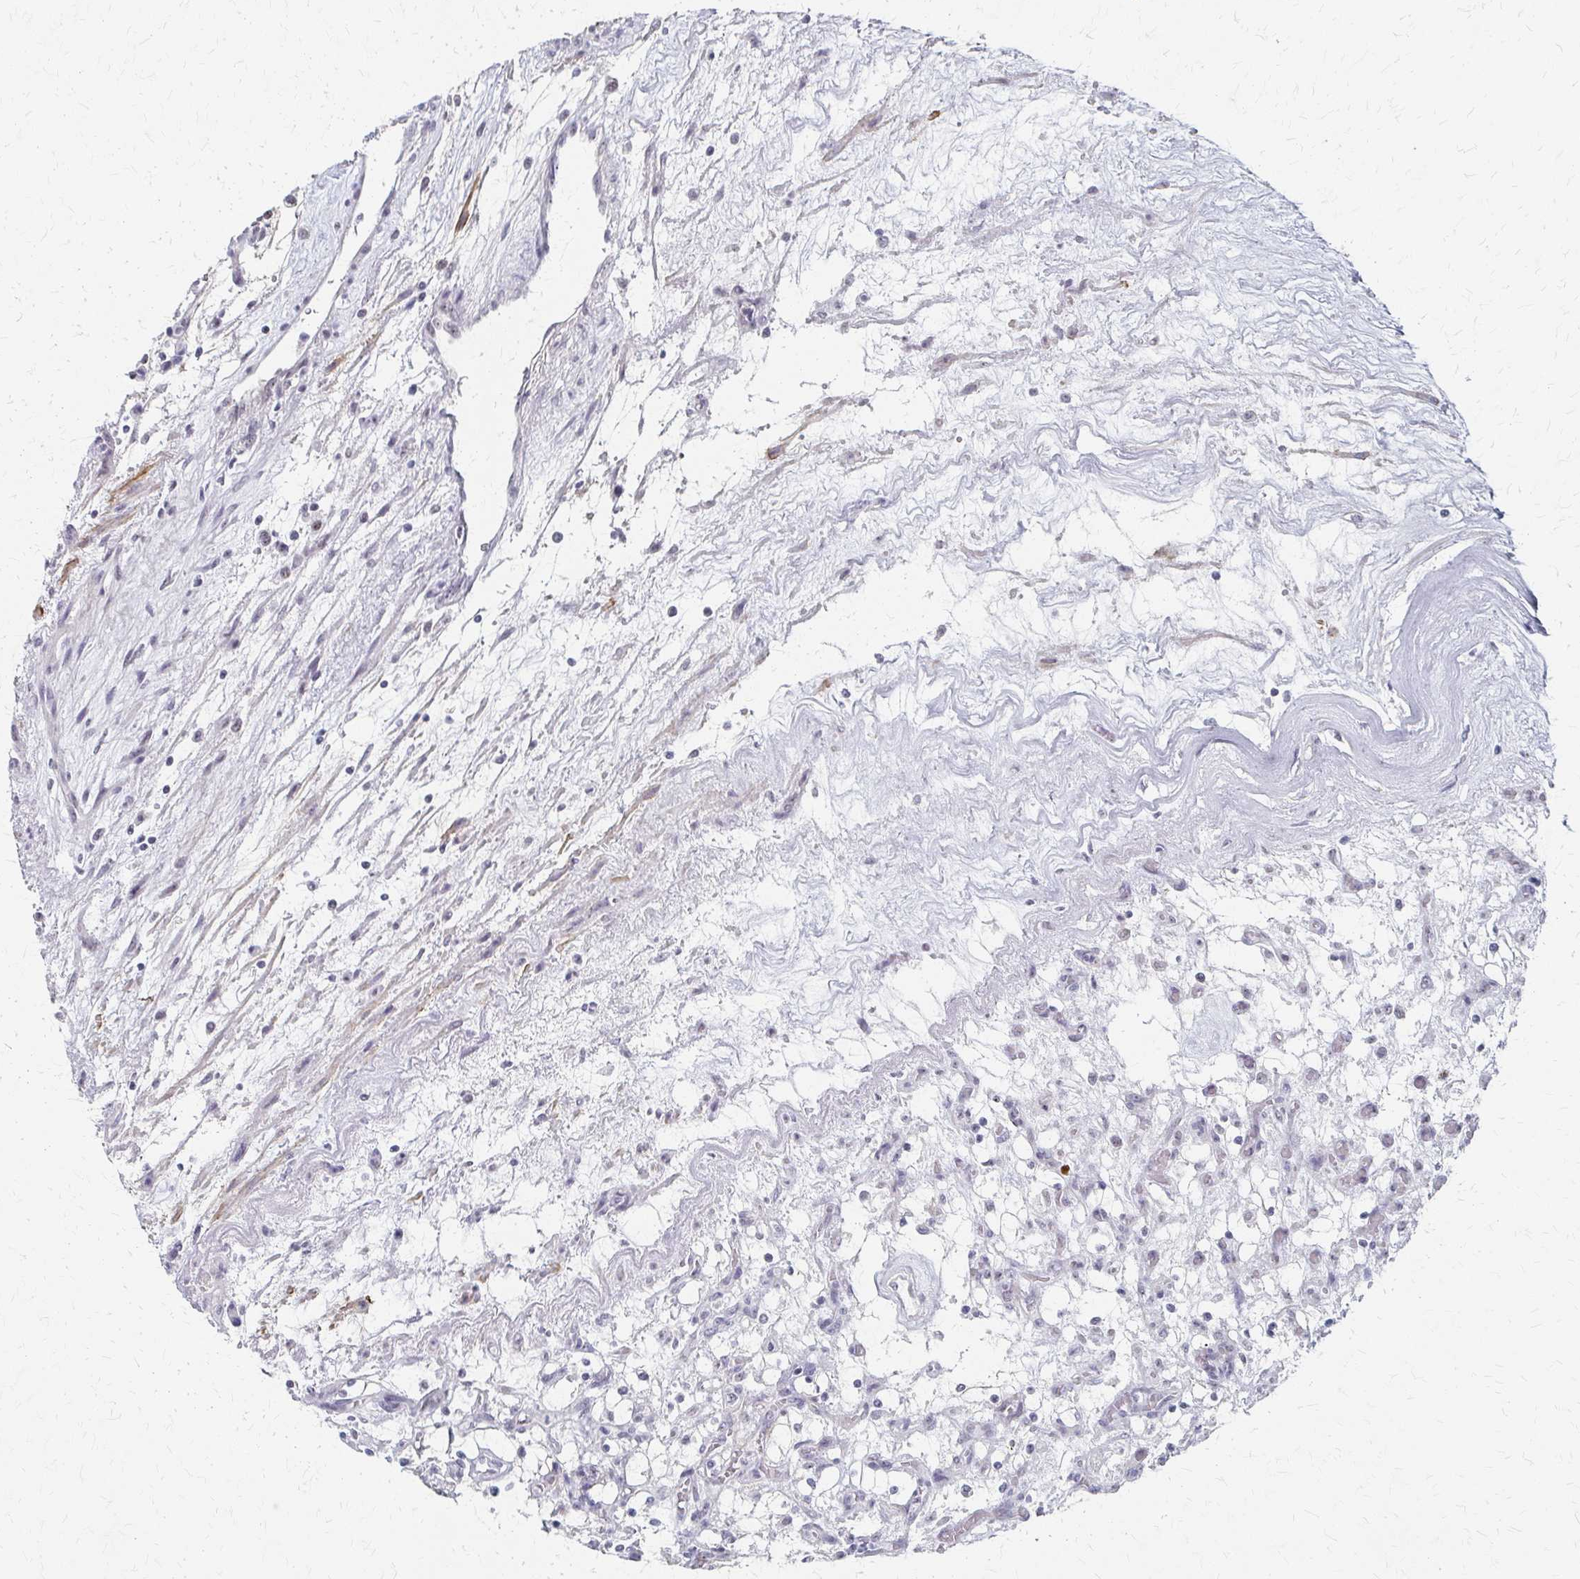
{"staining": {"intensity": "negative", "quantity": "none", "location": "none"}, "tissue": "renal cancer", "cell_type": "Tumor cells", "image_type": "cancer", "snomed": [{"axis": "morphology", "description": "Adenocarcinoma, NOS"}, {"axis": "topography", "description": "Kidney"}], "caption": "IHC image of neoplastic tissue: human adenocarcinoma (renal) stained with DAB (3,3'-diaminobenzidine) shows no significant protein positivity in tumor cells.", "gene": "PES1", "patient": {"sex": "female", "age": 69}}